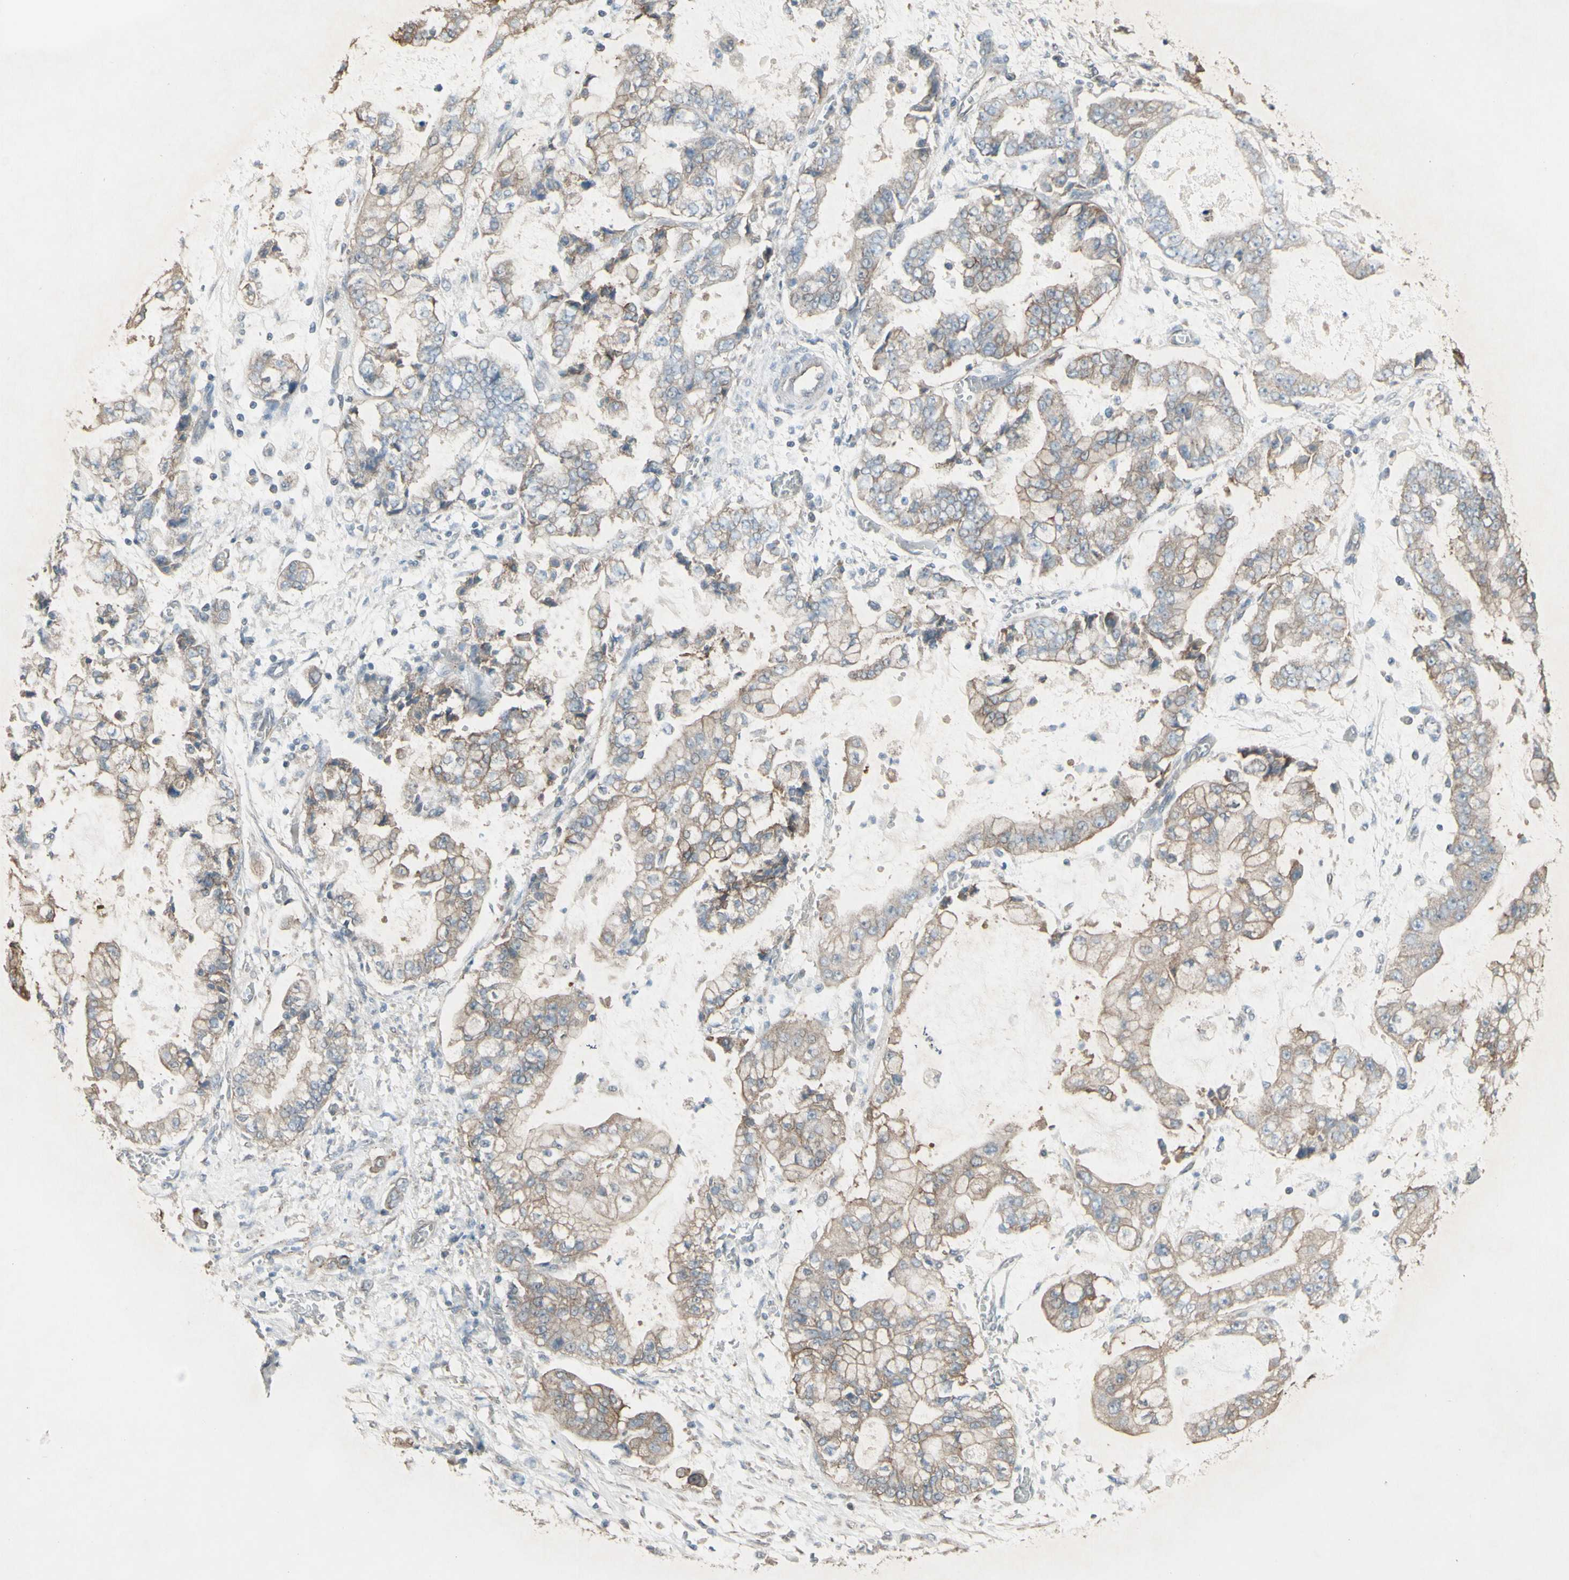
{"staining": {"intensity": "weak", "quantity": ">75%", "location": "cytoplasmic/membranous"}, "tissue": "stomach cancer", "cell_type": "Tumor cells", "image_type": "cancer", "snomed": [{"axis": "morphology", "description": "Adenocarcinoma, NOS"}, {"axis": "topography", "description": "Stomach"}], "caption": "Stomach cancer was stained to show a protein in brown. There is low levels of weak cytoplasmic/membranous expression in about >75% of tumor cells.", "gene": "FXYD3", "patient": {"sex": "male", "age": 76}}